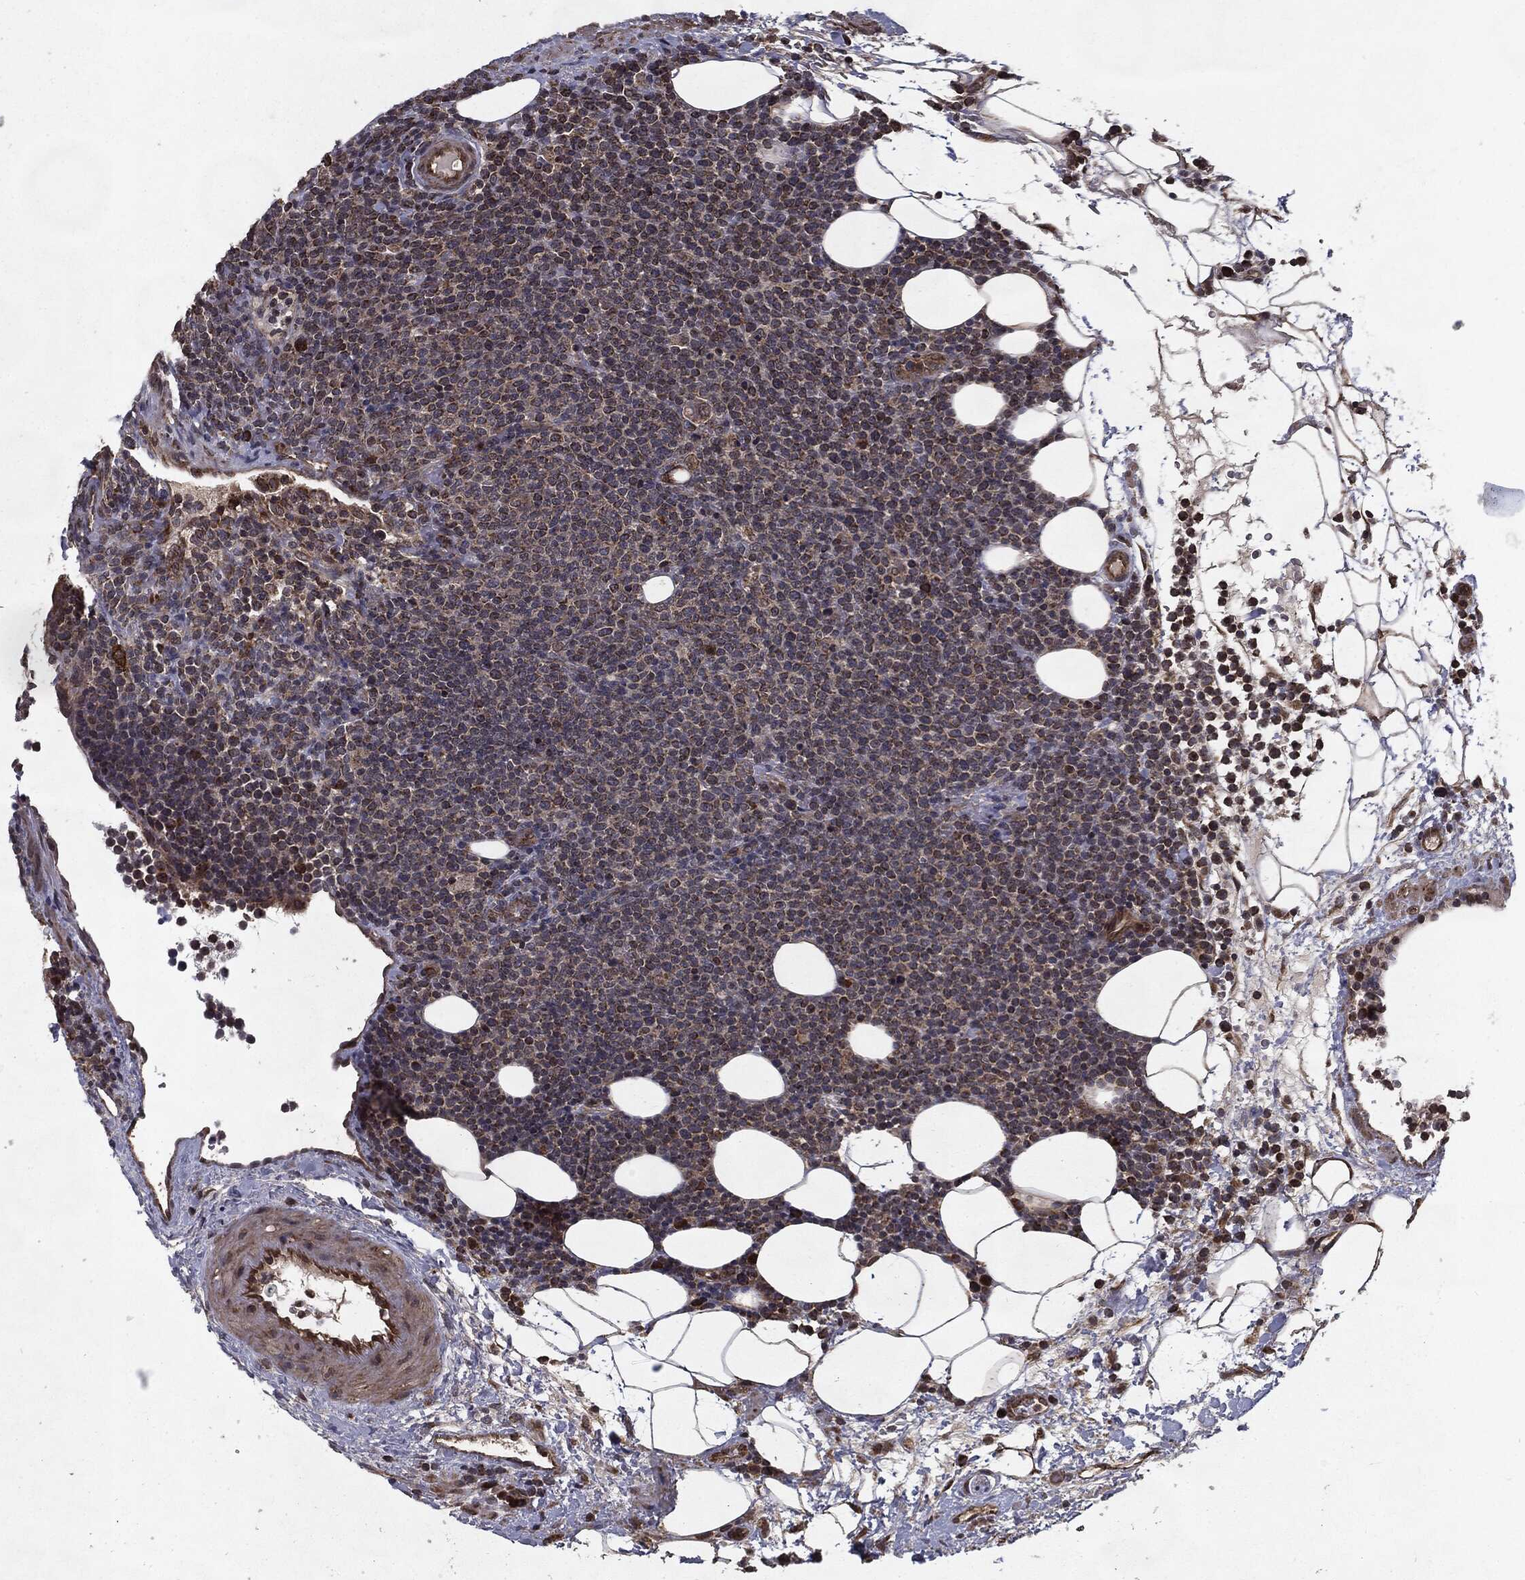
{"staining": {"intensity": "negative", "quantity": "none", "location": "none"}, "tissue": "lymphoma", "cell_type": "Tumor cells", "image_type": "cancer", "snomed": [{"axis": "morphology", "description": "Malignant lymphoma, non-Hodgkin's type, High grade"}, {"axis": "topography", "description": "Lymph node"}], "caption": "Malignant lymphoma, non-Hodgkin's type (high-grade) stained for a protein using IHC exhibits no positivity tumor cells.", "gene": "HDAC5", "patient": {"sex": "male", "age": 61}}